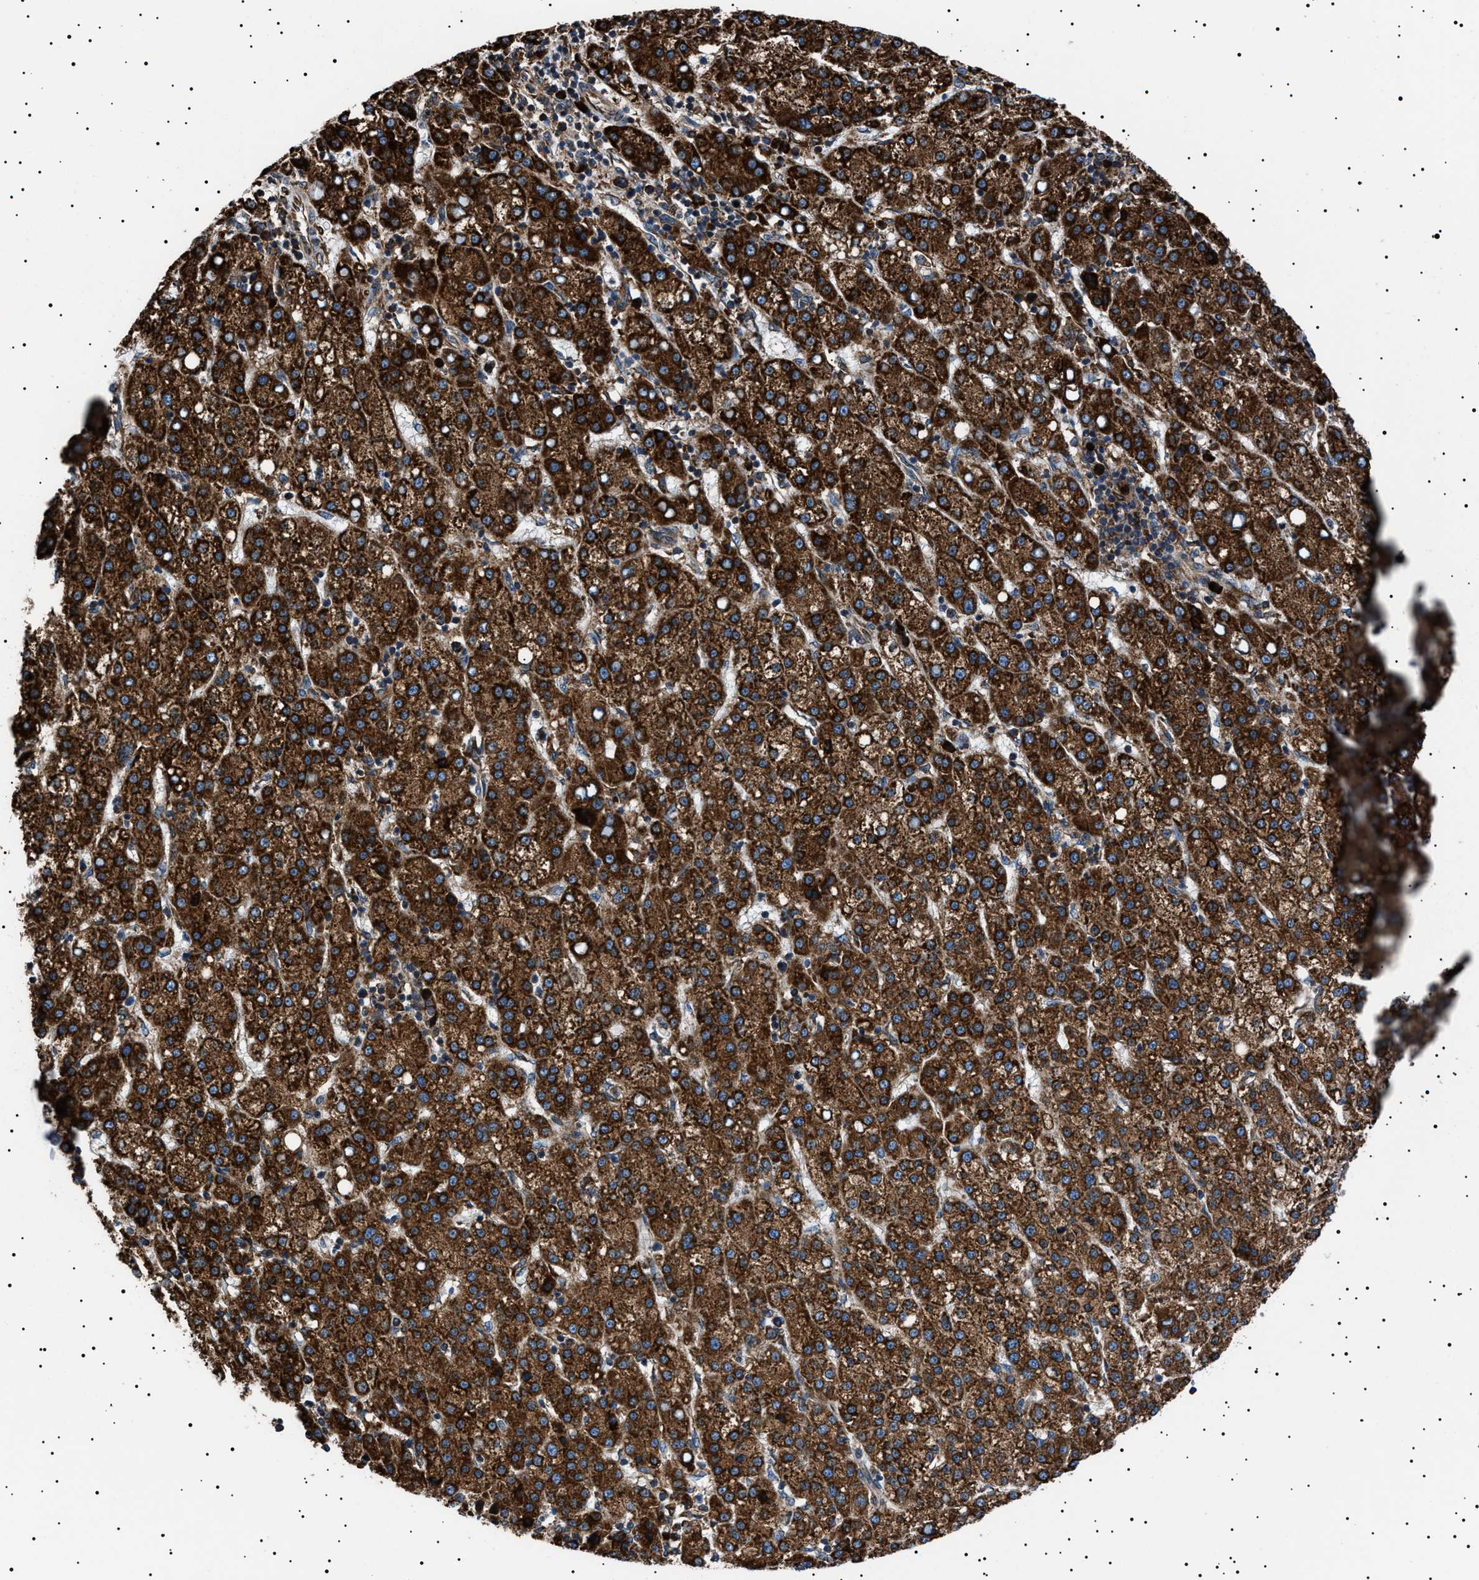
{"staining": {"intensity": "strong", "quantity": ">75%", "location": "cytoplasmic/membranous"}, "tissue": "liver cancer", "cell_type": "Tumor cells", "image_type": "cancer", "snomed": [{"axis": "morphology", "description": "Carcinoma, Hepatocellular, NOS"}, {"axis": "topography", "description": "Liver"}], "caption": "There is high levels of strong cytoplasmic/membranous expression in tumor cells of liver cancer (hepatocellular carcinoma), as demonstrated by immunohistochemical staining (brown color).", "gene": "TOP1MT", "patient": {"sex": "female", "age": 58}}